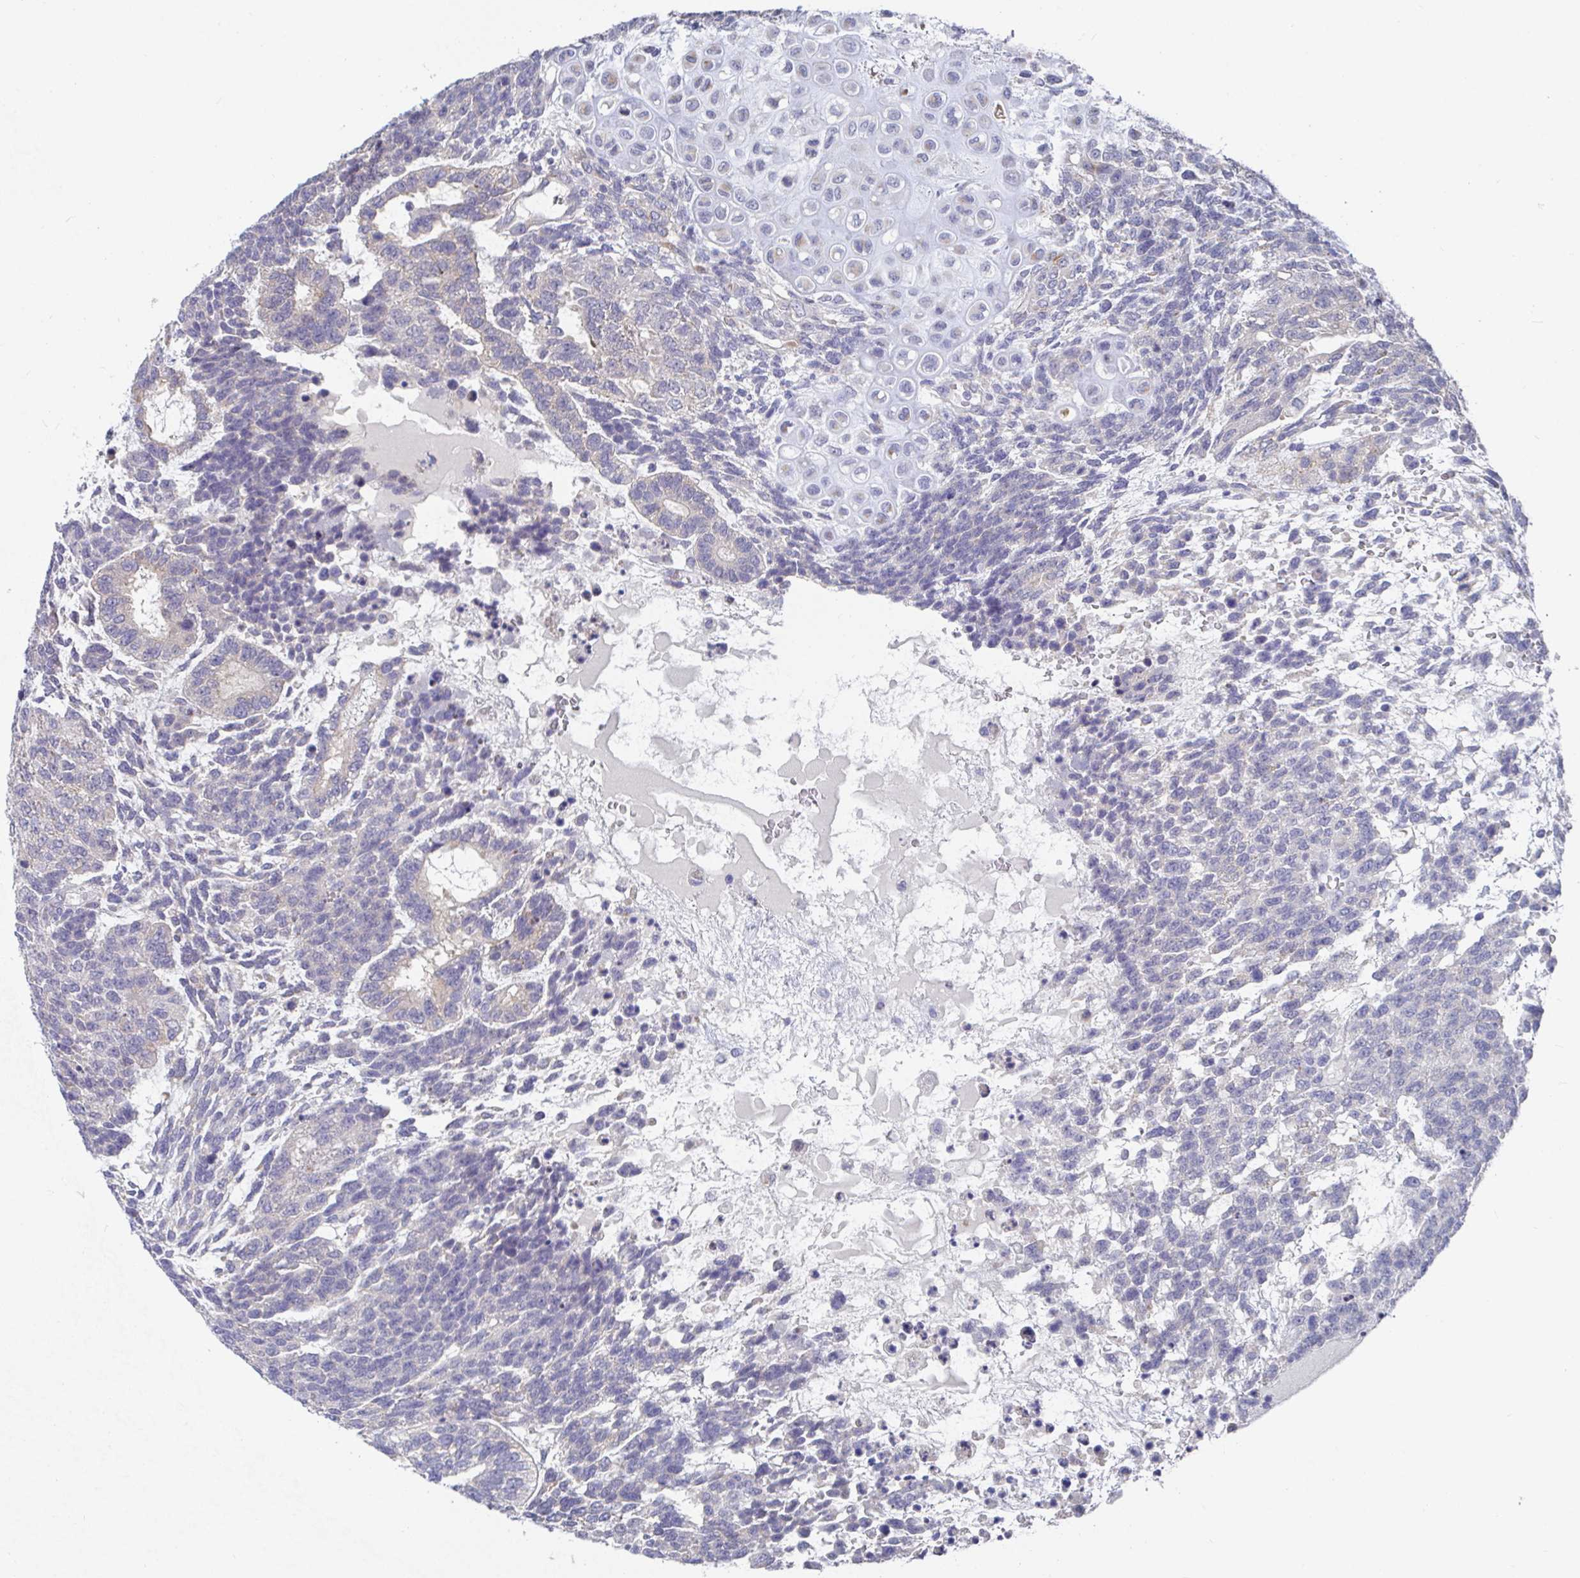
{"staining": {"intensity": "negative", "quantity": "none", "location": "none"}, "tissue": "testis cancer", "cell_type": "Tumor cells", "image_type": "cancer", "snomed": [{"axis": "morphology", "description": "Carcinoma, Embryonal, NOS"}, {"axis": "topography", "description": "Testis"}], "caption": "High magnification brightfield microscopy of testis cancer stained with DAB (brown) and counterstained with hematoxylin (blue): tumor cells show no significant positivity.", "gene": "TAS2R39", "patient": {"sex": "male", "age": 23}}